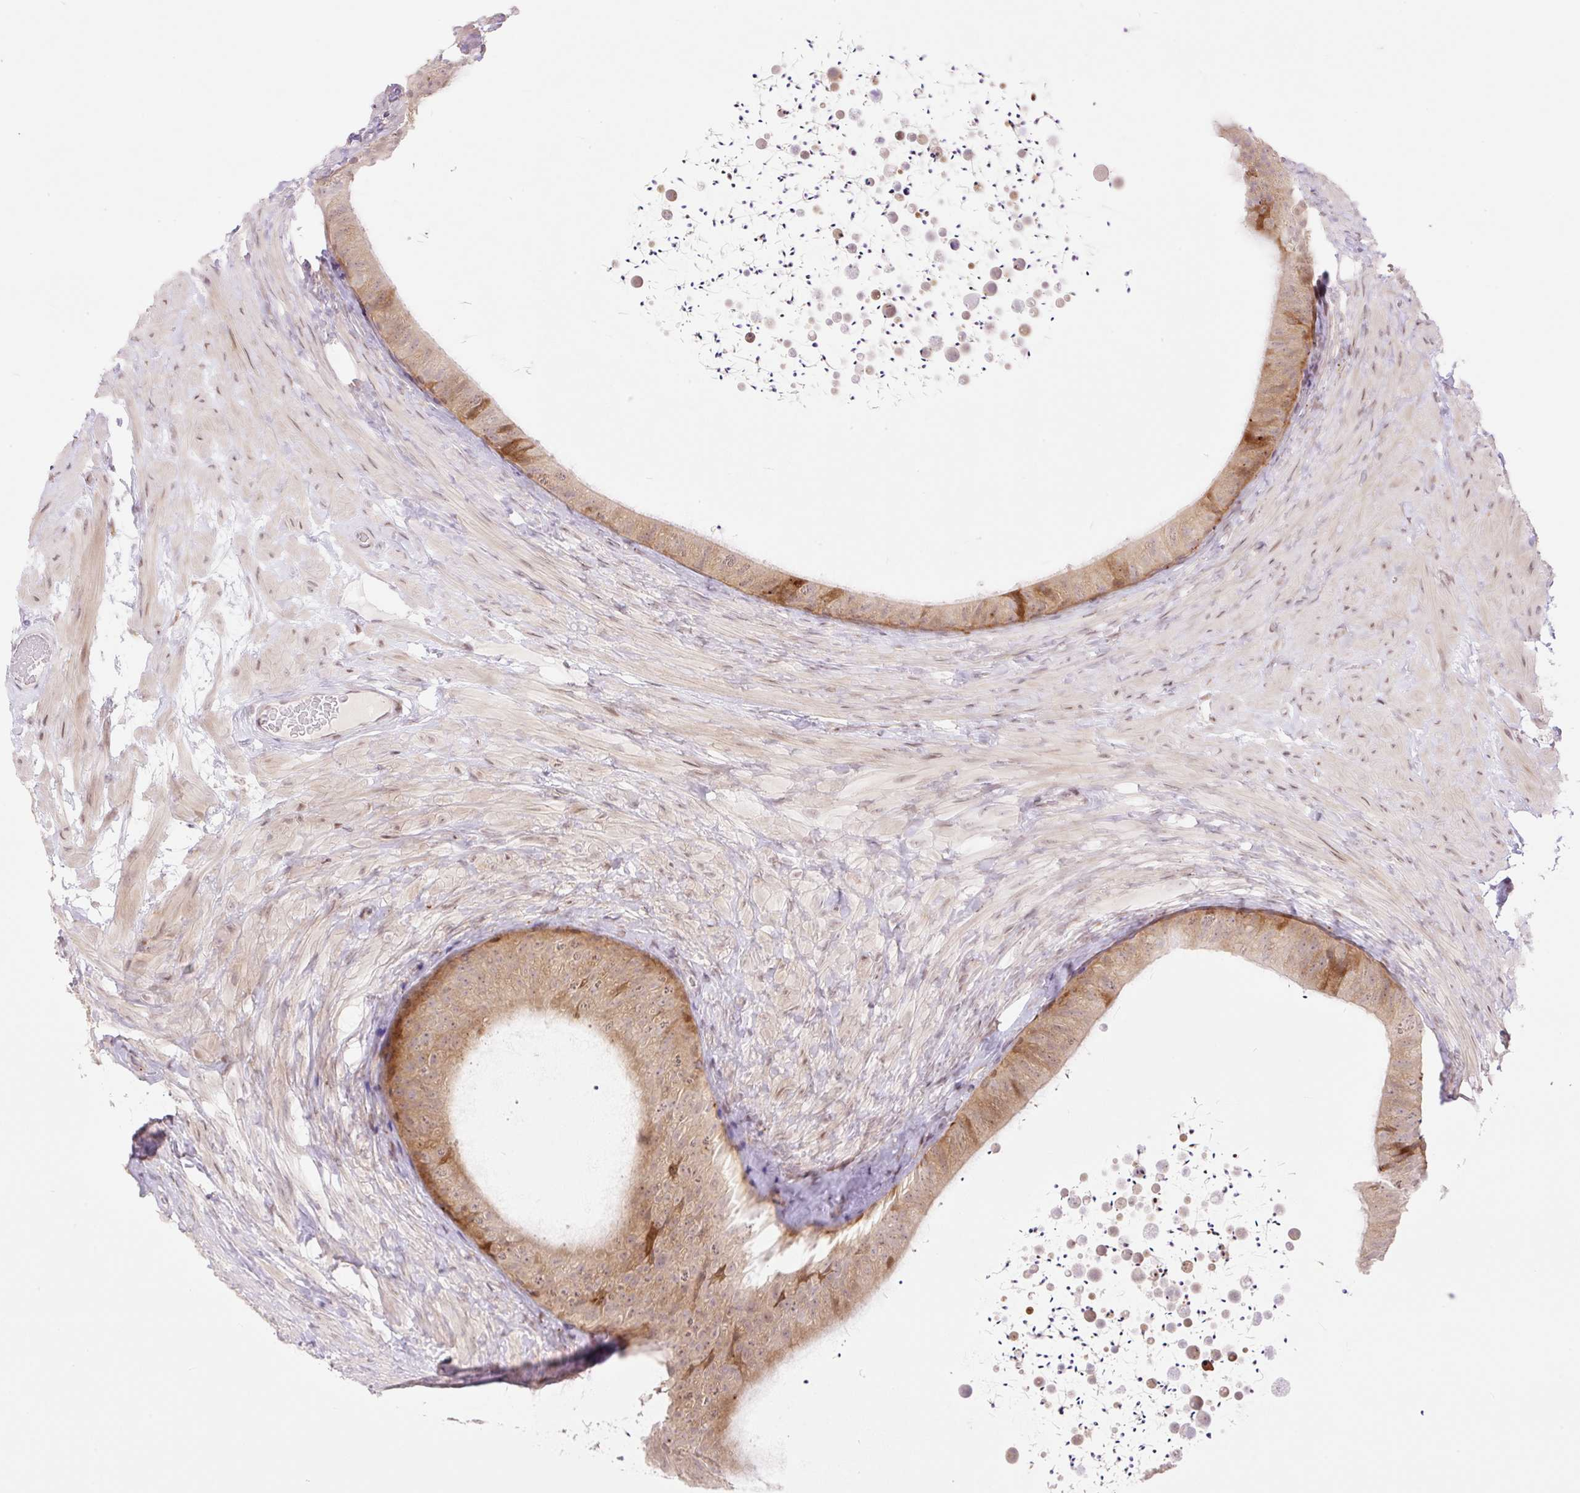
{"staining": {"intensity": "strong", "quantity": "<25%", "location": "cytoplasmic/membranous"}, "tissue": "epididymis", "cell_type": "Glandular cells", "image_type": "normal", "snomed": [{"axis": "morphology", "description": "Normal tissue, NOS"}, {"axis": "topography", "description": "Epididymis, spermatic cord, NOS"}, {"axis": "topography", "description": "Epididymis"}], "caption": "Immunohistochemical staining of benign epididymis shows strong cytoplasmic/membranous protein expression in approximately <25% of glandular cells. The protein is shown in brown color, while the nuclei are stained blue.", "gene": "ENSG00000264668", "patient": {"sex": "male", "age": 31}}